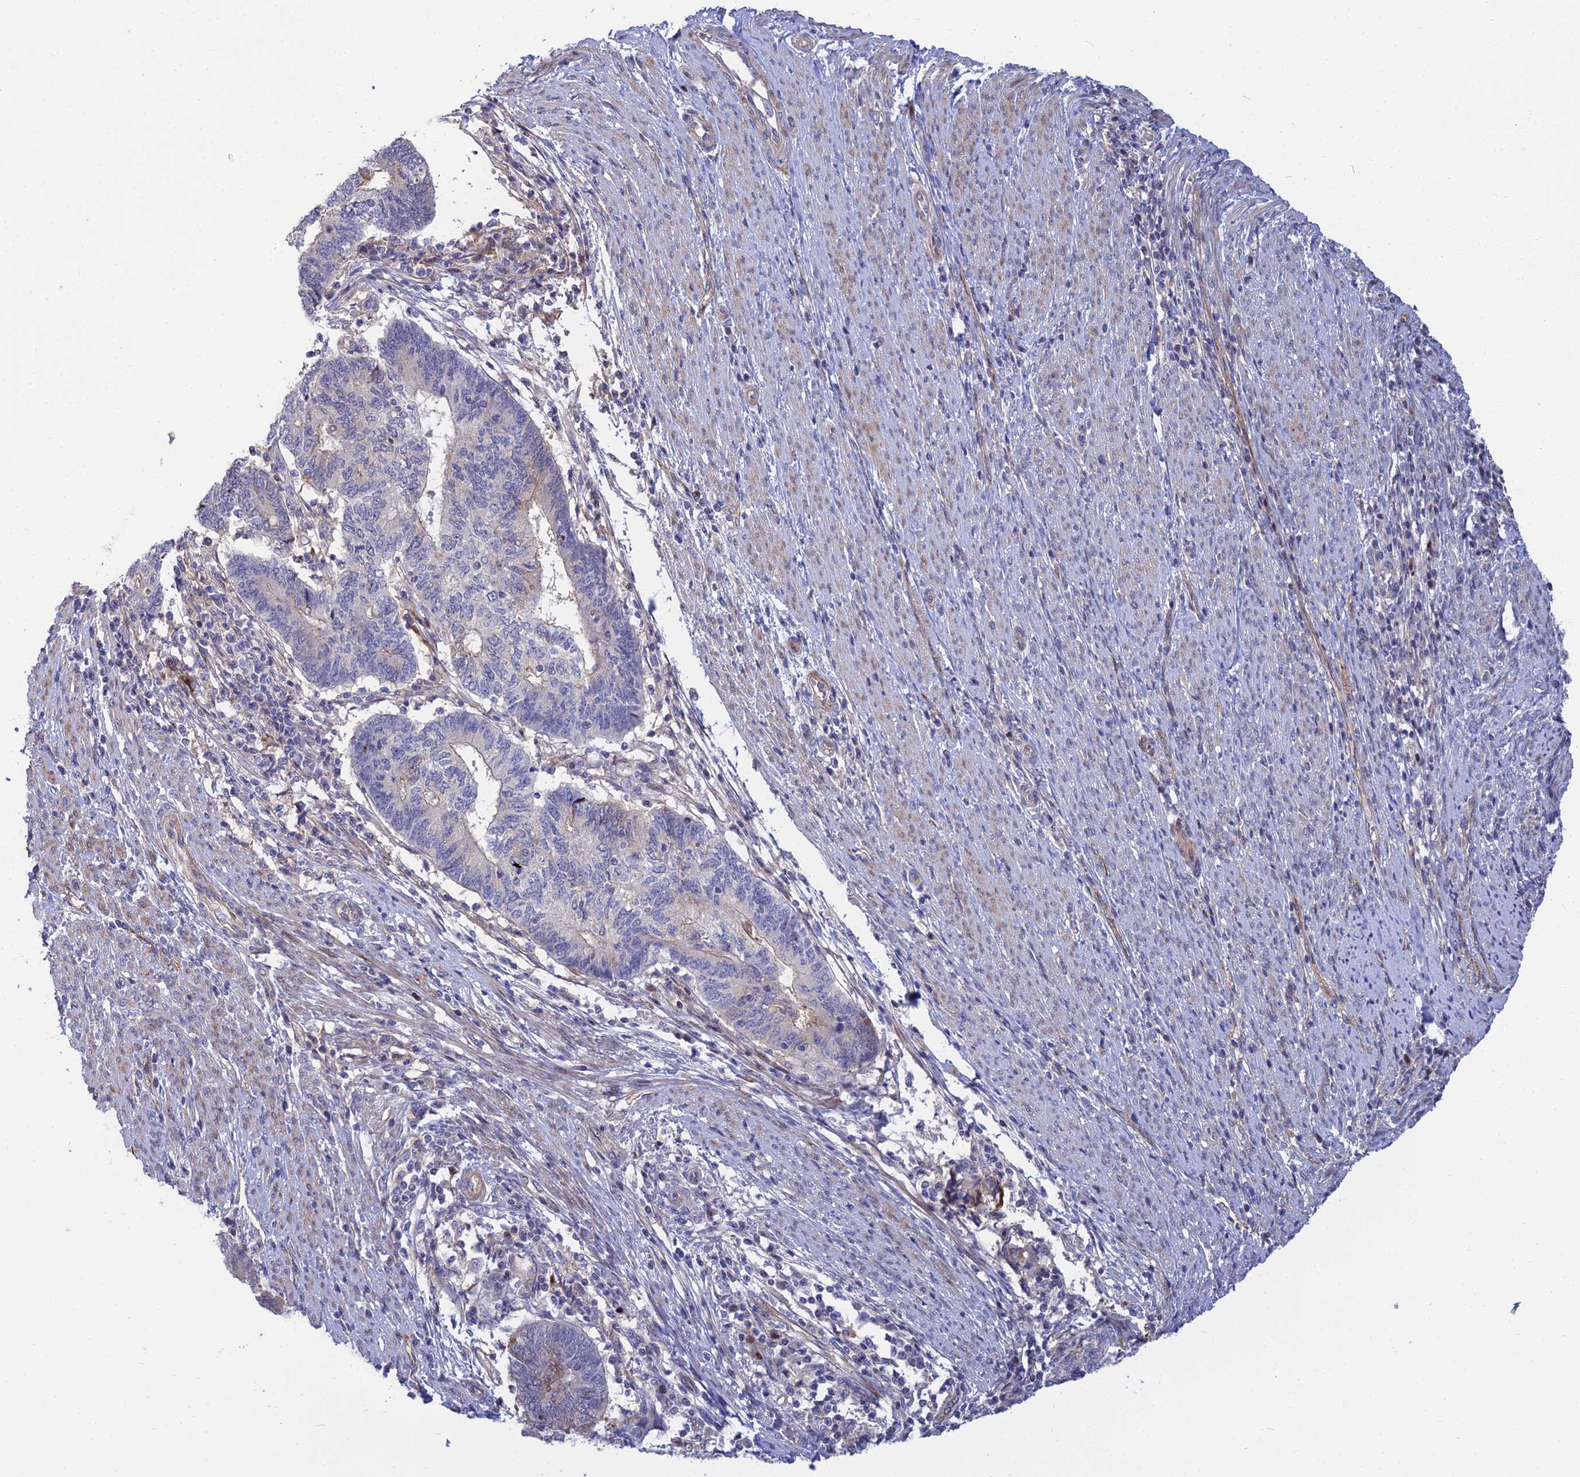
{"staining": {"intensity": "moderate", "quantity": "<25%", "location": "cytoplasmic/membranous"}, "tissue": "endometrial cancer", "cell_type": "Tumor cells", "image_type": "cancer", "snomed": [{"axis": "morphology", "description": "Adenocarcinoma, NOS"}, {"axis": "topography", "description": "Uterus"}, {"axis": "topography", "description": "Endometrium"}], "caption": "Adenocarcinoma (endometrial) tissue shows moderate cytoplasmic/membranous expression in approximately <25% of tumor cells The staining was performed using DAB (3,3'-diaminobenzidine) to visualize the protein expression in brown, while the nuclei were stained in blue with hematoxylin (Magnification: 20x).", "gene": "TRIM43B", "patient": {"sex": "female", "age": 70}}